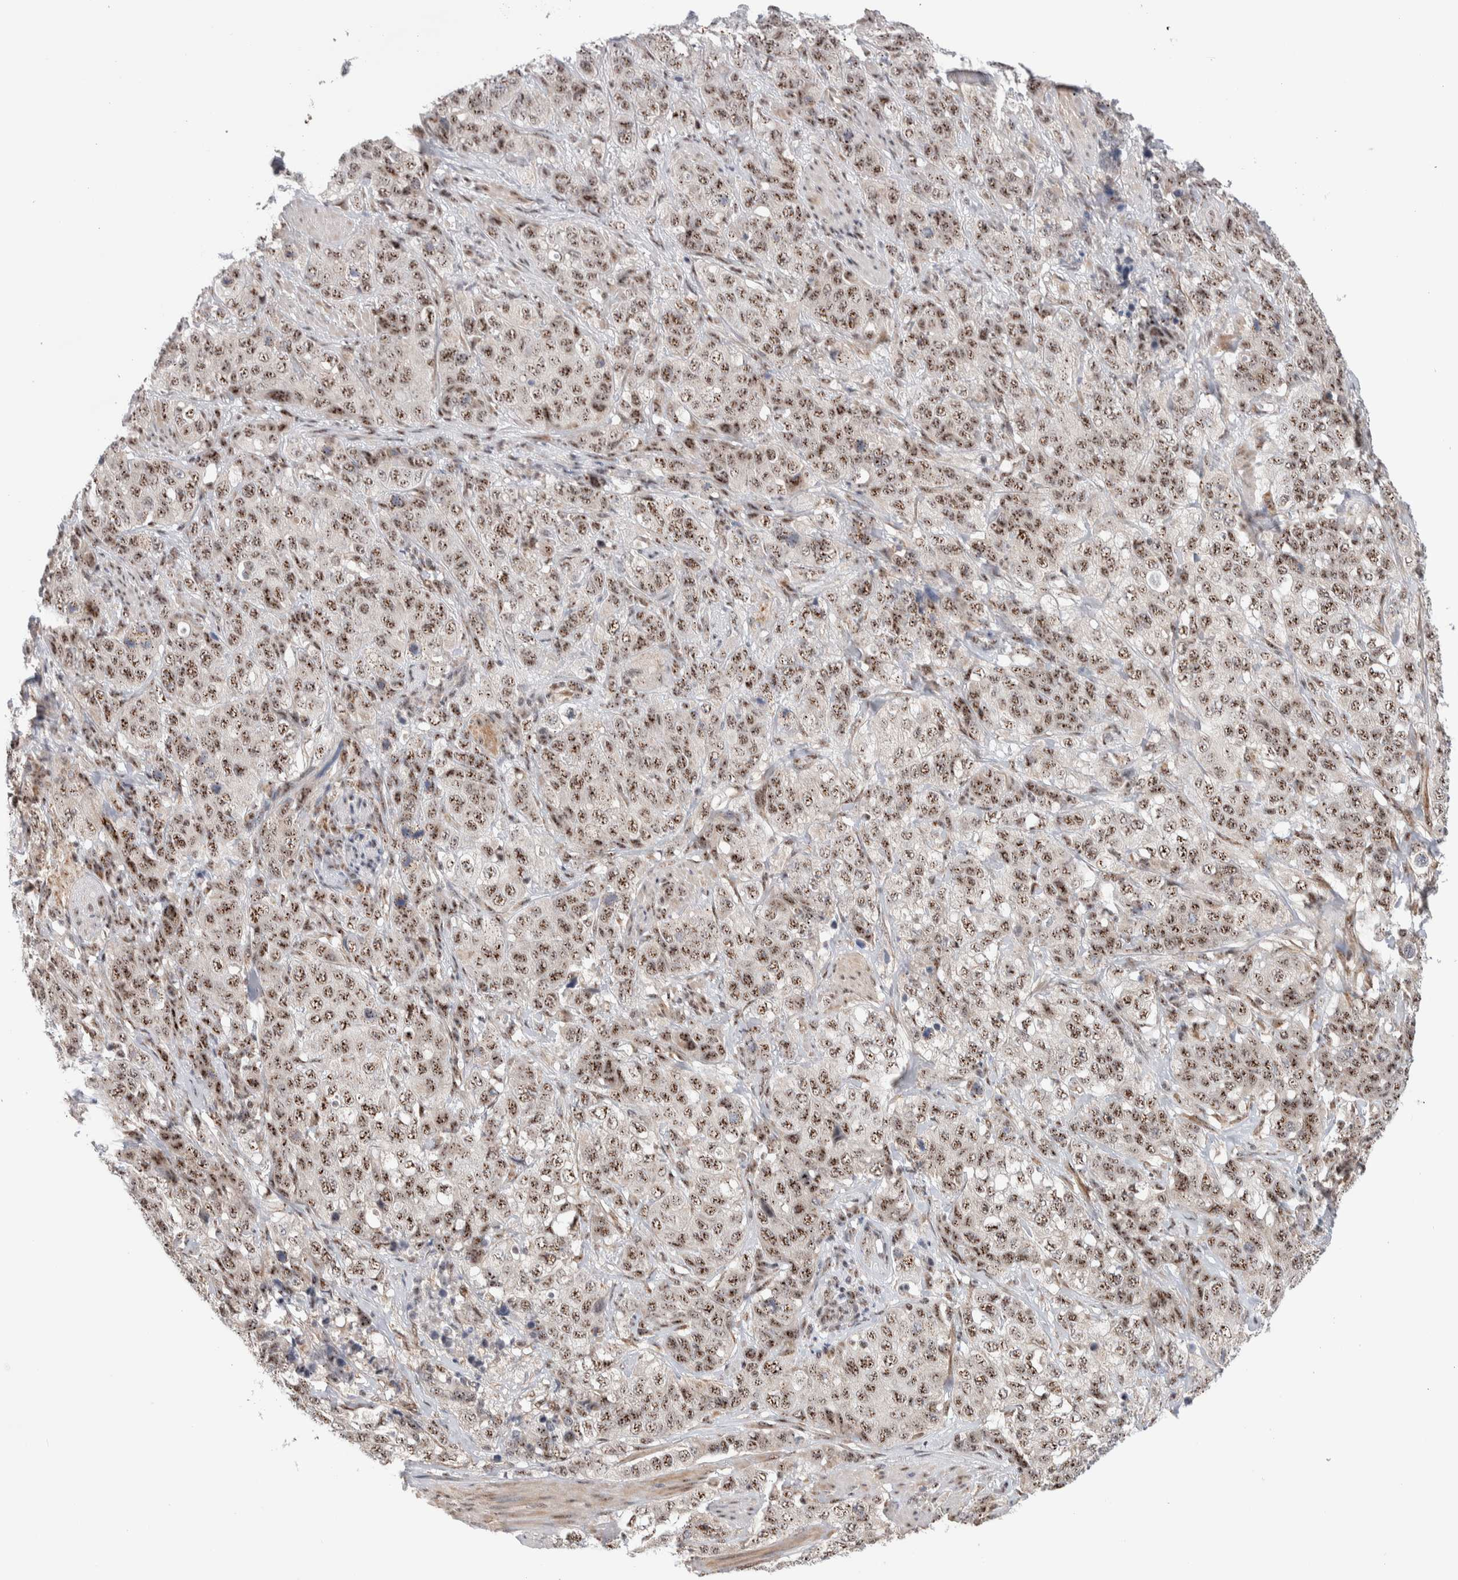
{"staining": {"intensity": "moderate", "quantity": ">75%", "location": "nuclear"}, "tissue": "stomach cancer", "cell_type": "Tumor cells", "image_type": "cancer", "snomed": [{"axis": "morphology", "description": "Adenocarcinoma, NOS"}, {"axis": "topography", "description": "Stomach"}], "caption": "Adenocarcinoma (stomach) stained for a protein (brown) displays moderate nuclear positive expression in about >75% of tumor cells.", "gene": "ZNF695", "patient": {"sex": "male", "age": 48}}